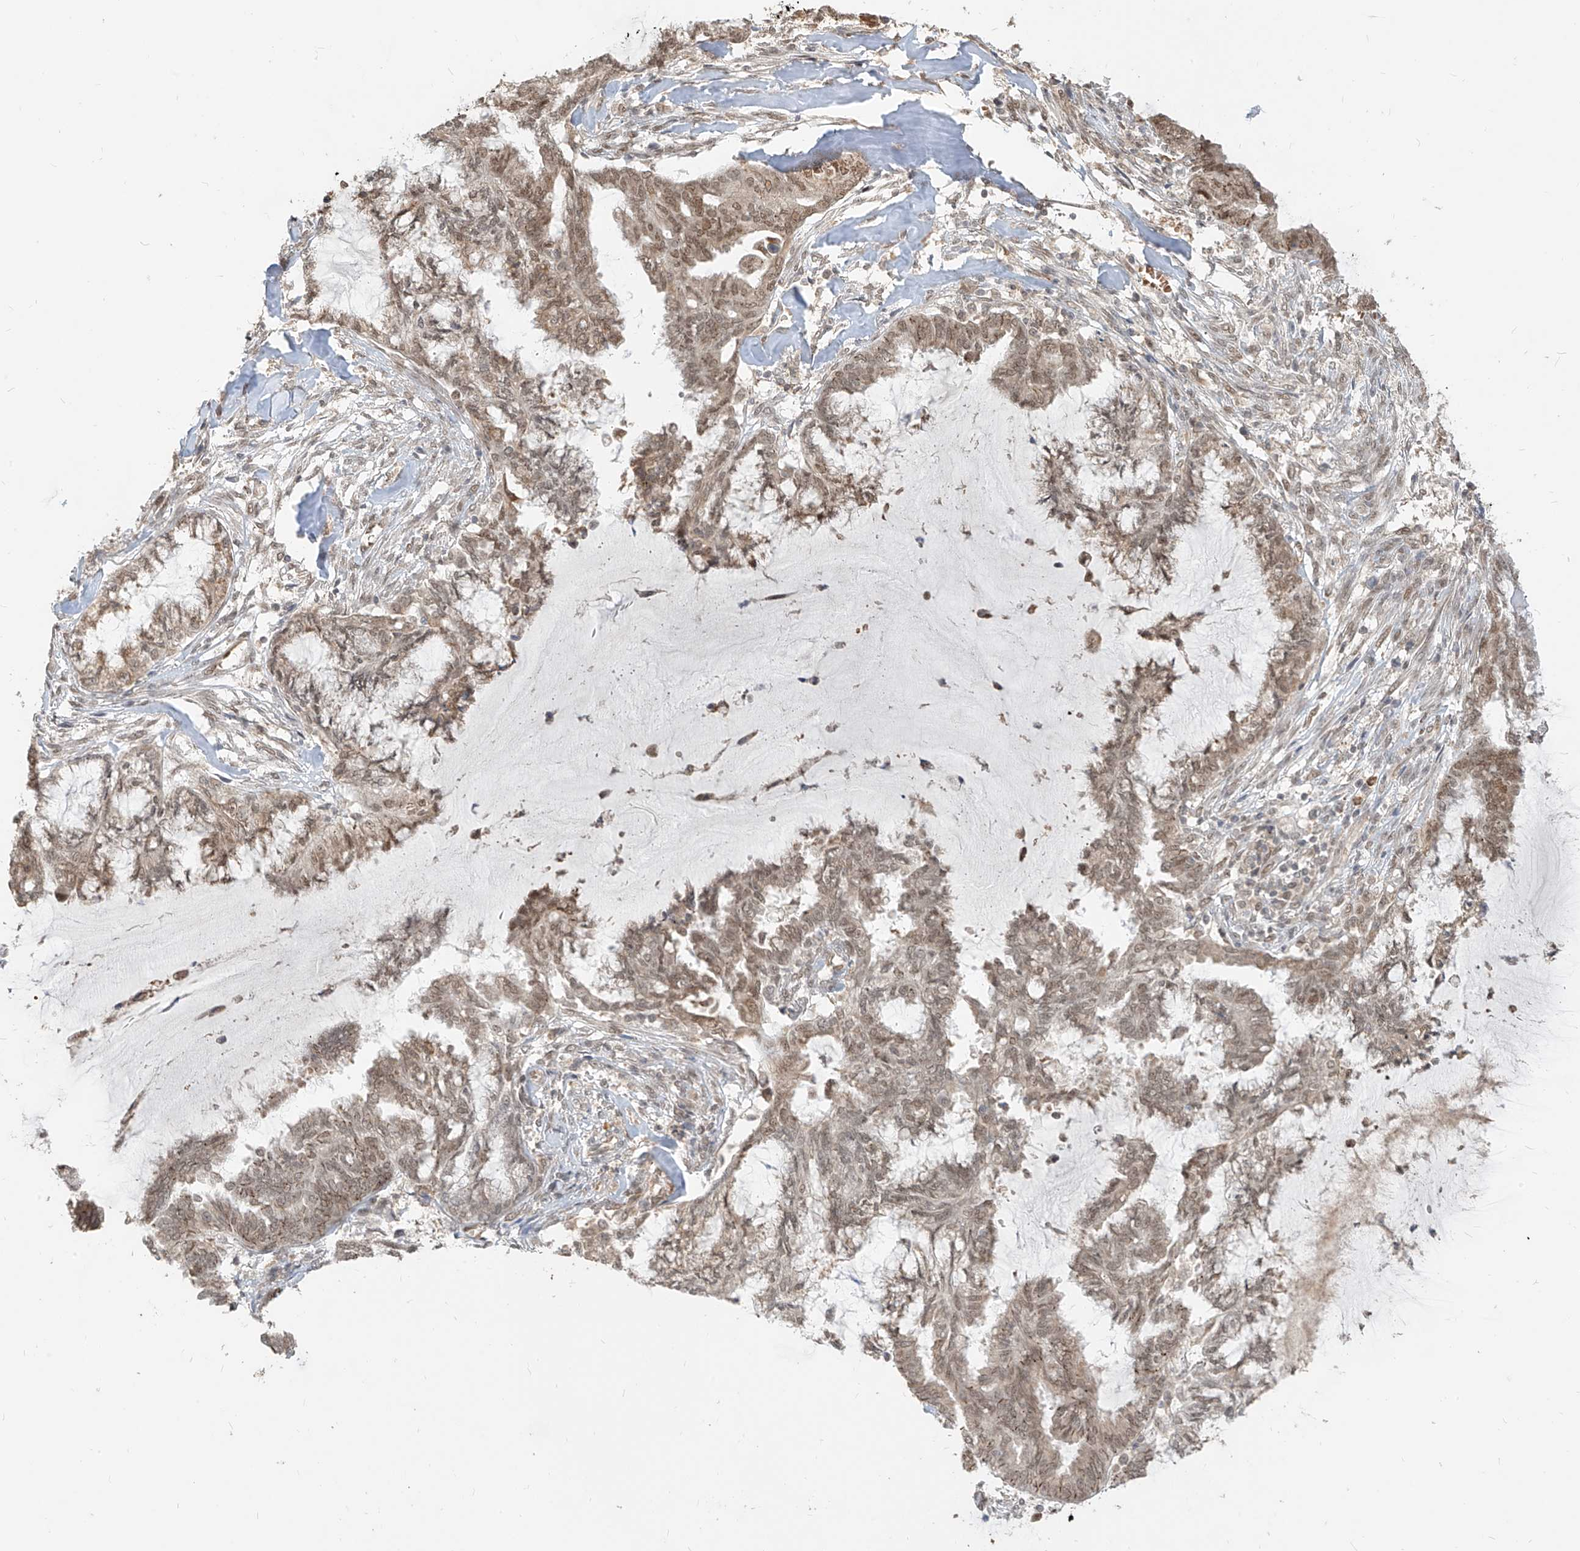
{"staining": {"intensity": "moderate", "quantity": ">75%", "location": "nuclear"}, "tissue": "endometrial cancer", "cell_type": "Tumor cells", "image_type": "cancer", "snomed": [{"axis": "morphology", "description": "Adenocarcinoma, NOS"}, {"axis": "topography", "description": "Endometrium"}], "caption": "This image demonstrates endometrial cancer stained with IHC to label a protein in brown. The nuclear of tumor cells show moderate positivity for the protein. Nuclei are counter-stained blue.", "gene": "ZMYM2", "patient": {"sex": "female", "age": 86}}